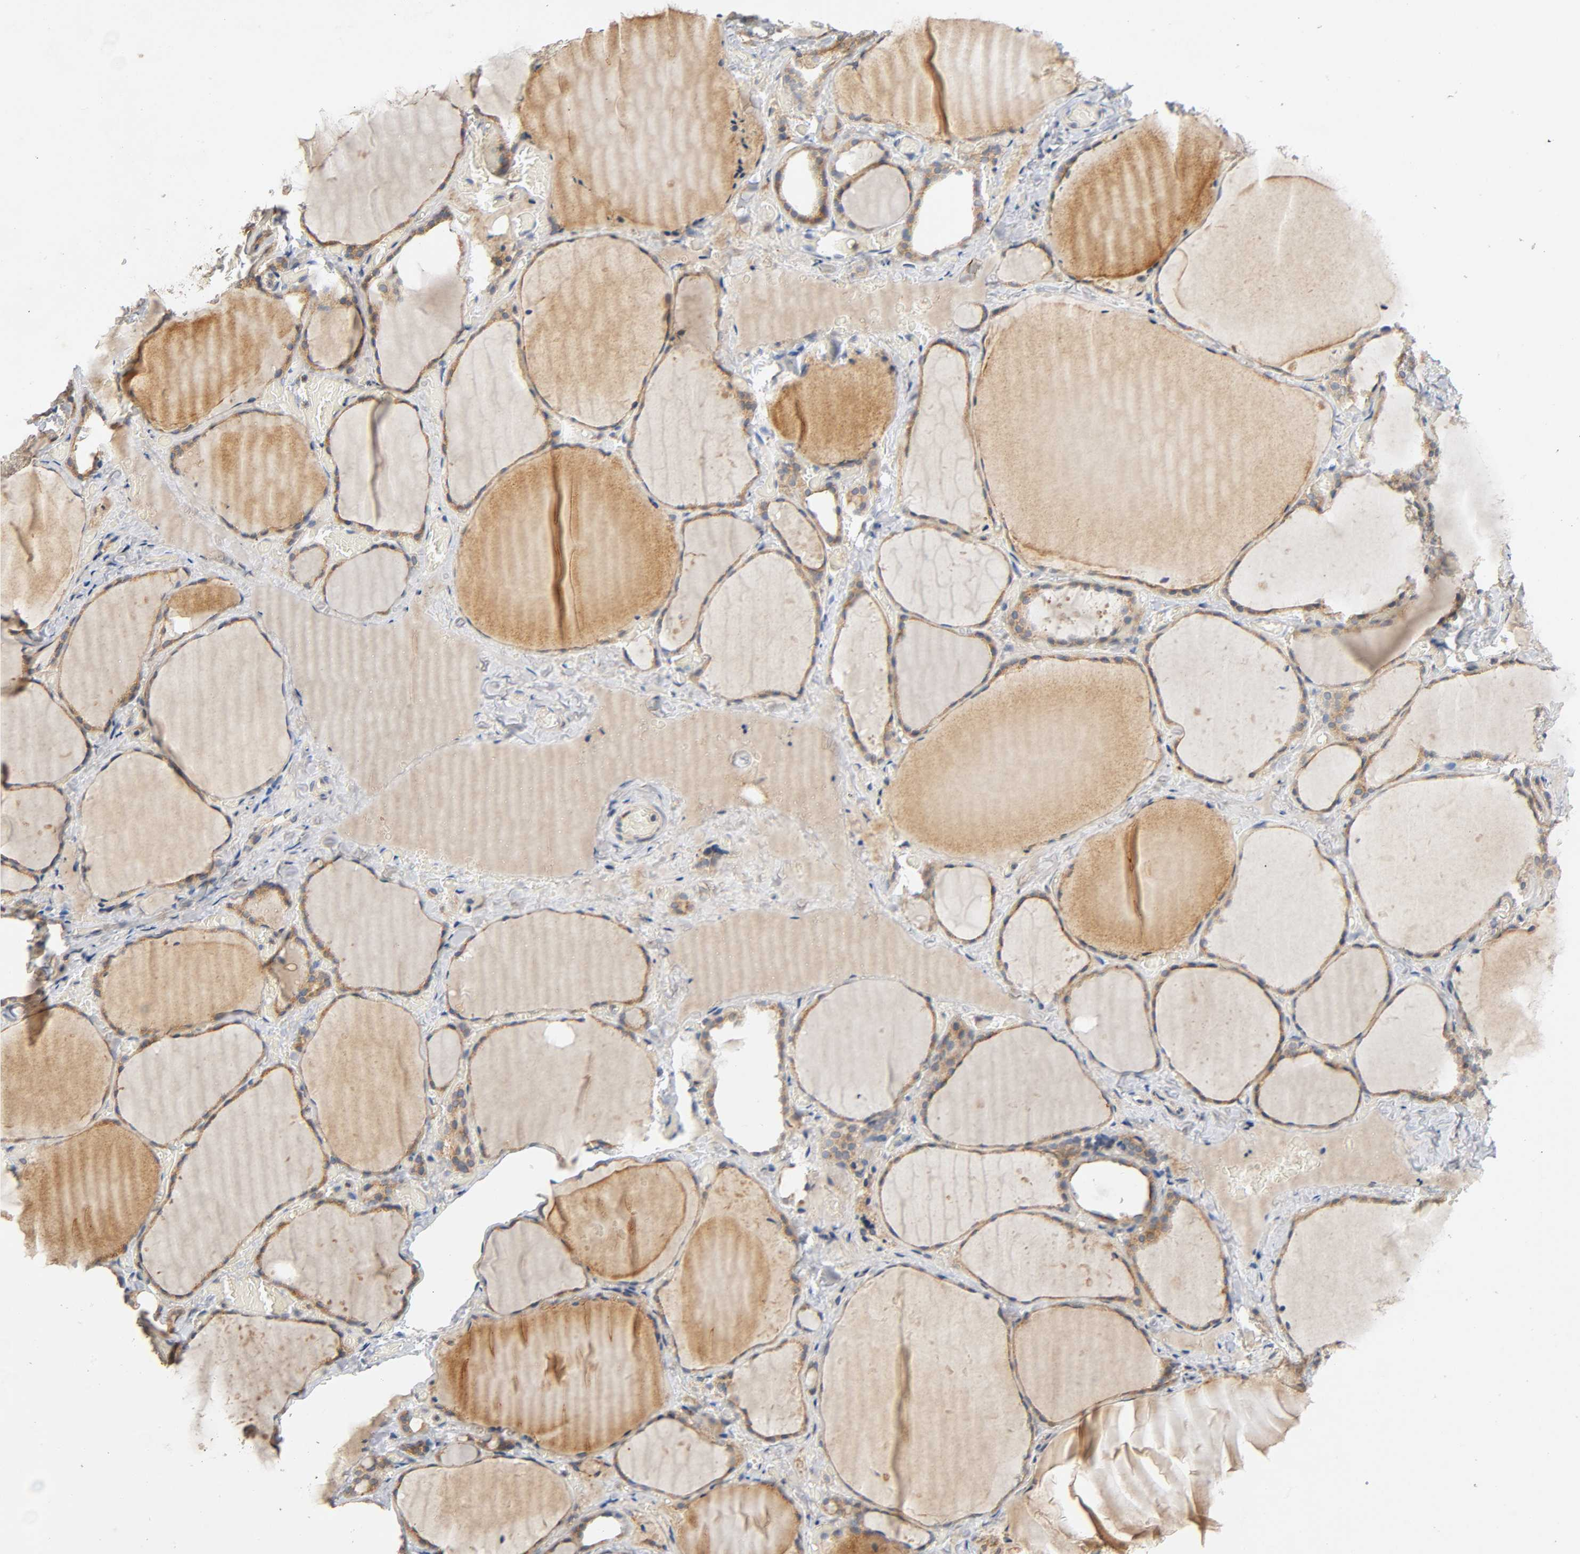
{"staining": {"intensity": "moderate", "quantity": ">75%", "location": "cytoplasmic/membranous"}, "tissue": "thyroid gland", "cell_type": "Glandular cells", "image_type": "normal", "snomed": [{"axis": "morphology", "description": "Normal tissue, NOS"}, {"axis": "topography", "description": "Thyroid gland"}], "caption": "Glandular cells reveal medium levels of moderate cytoplasmic/membranous staining in about >75% of cells in normal human thyroid gland.", "gene": "IKBKB", "patient": {"sex": "female", "age": 22}}